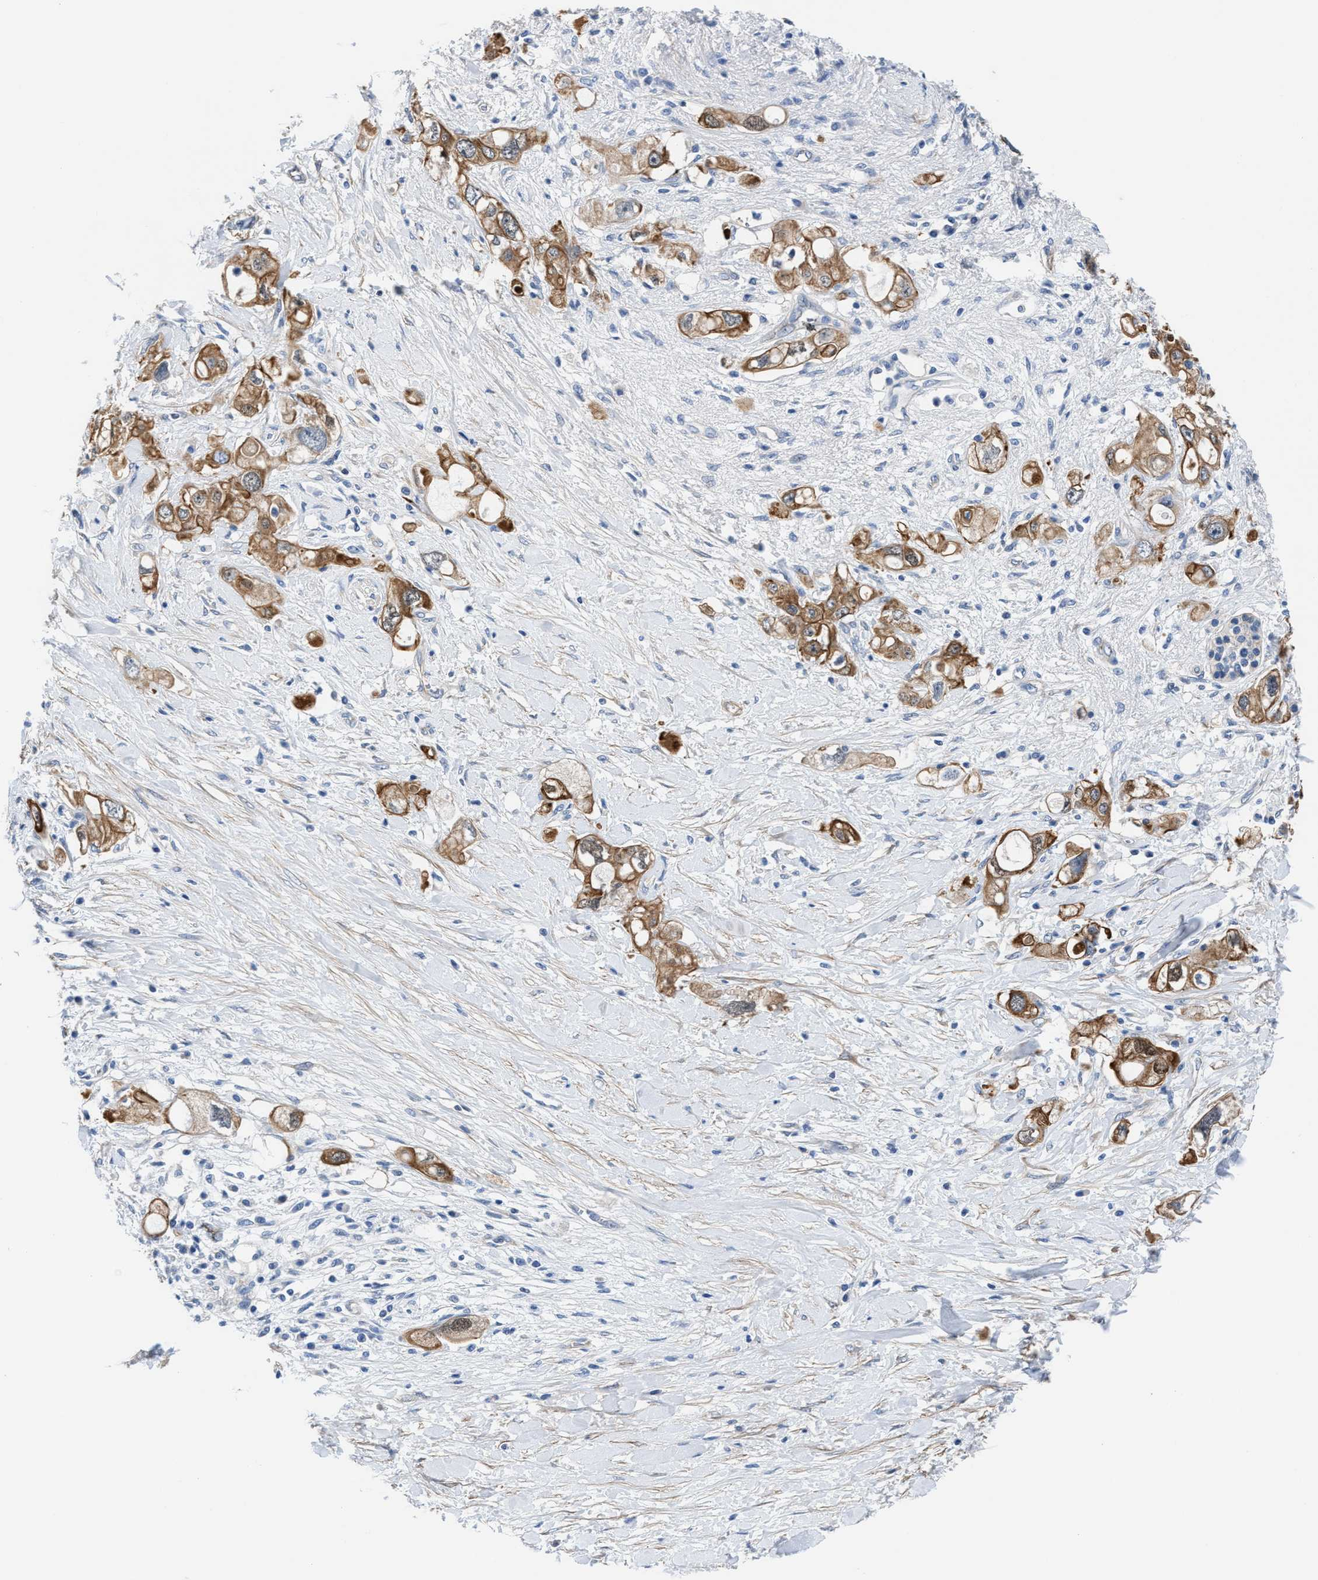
{"staining": {"intensity": "moderate", "quantity": ">75%", "location": "cytoplasmic/membranous"}, "tissue": "pancreatic cancer", "cell_type": "Tumor cells", "image_type": "cancer", "snomed": [{"axis": "morphology", "description": "Adenocarcinoma, NOS"}, {"axis": "topography", "description": "Pancreas"}], "caption": "A histopathology image of pancreatic cancer (adenocarcinoma) stained for a protein demonstrates moderate cytoplasmic/membranous brown staining in tumor cells.", "gene": "PARG", "patient": {"sex": "female", "age": 56}}